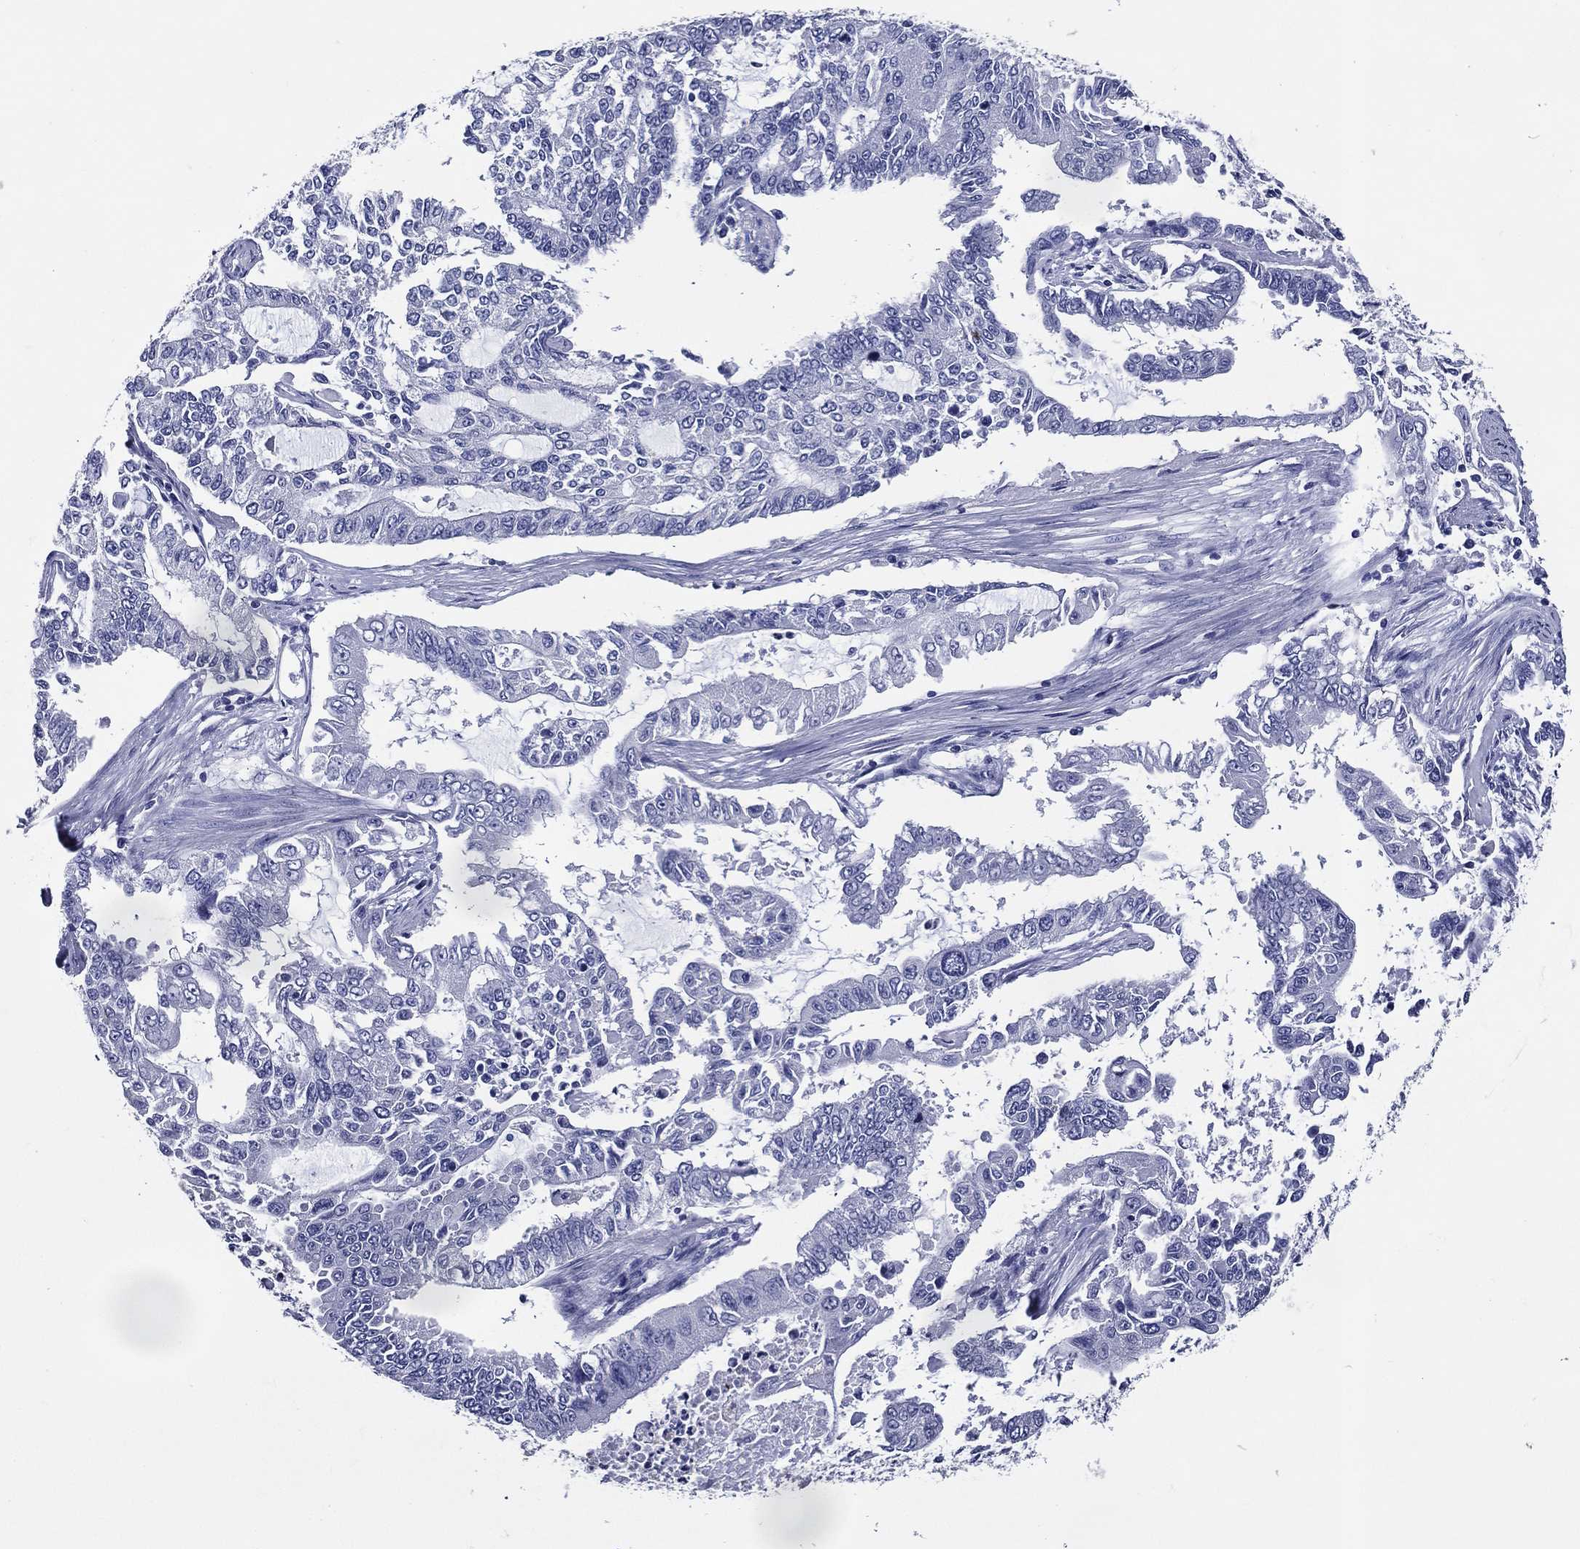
{"staining": {"intensity": "negative", "quantity": "none", "location": "none"}, "tissue": "endometrial cancer", "cell_type": "Tumor cells", "image_type": "cancer", "snomed": [{"axis": "morphology", "description": "Adenocarcinoma, NOS"}, {"axis": "topography", "description": "Uterus"}], "caption": "Tumor cells are negative for brown protein staining in endometrial cancer.", "gene": "ACE2", "patient": {"sex": "female", "age": 59}}